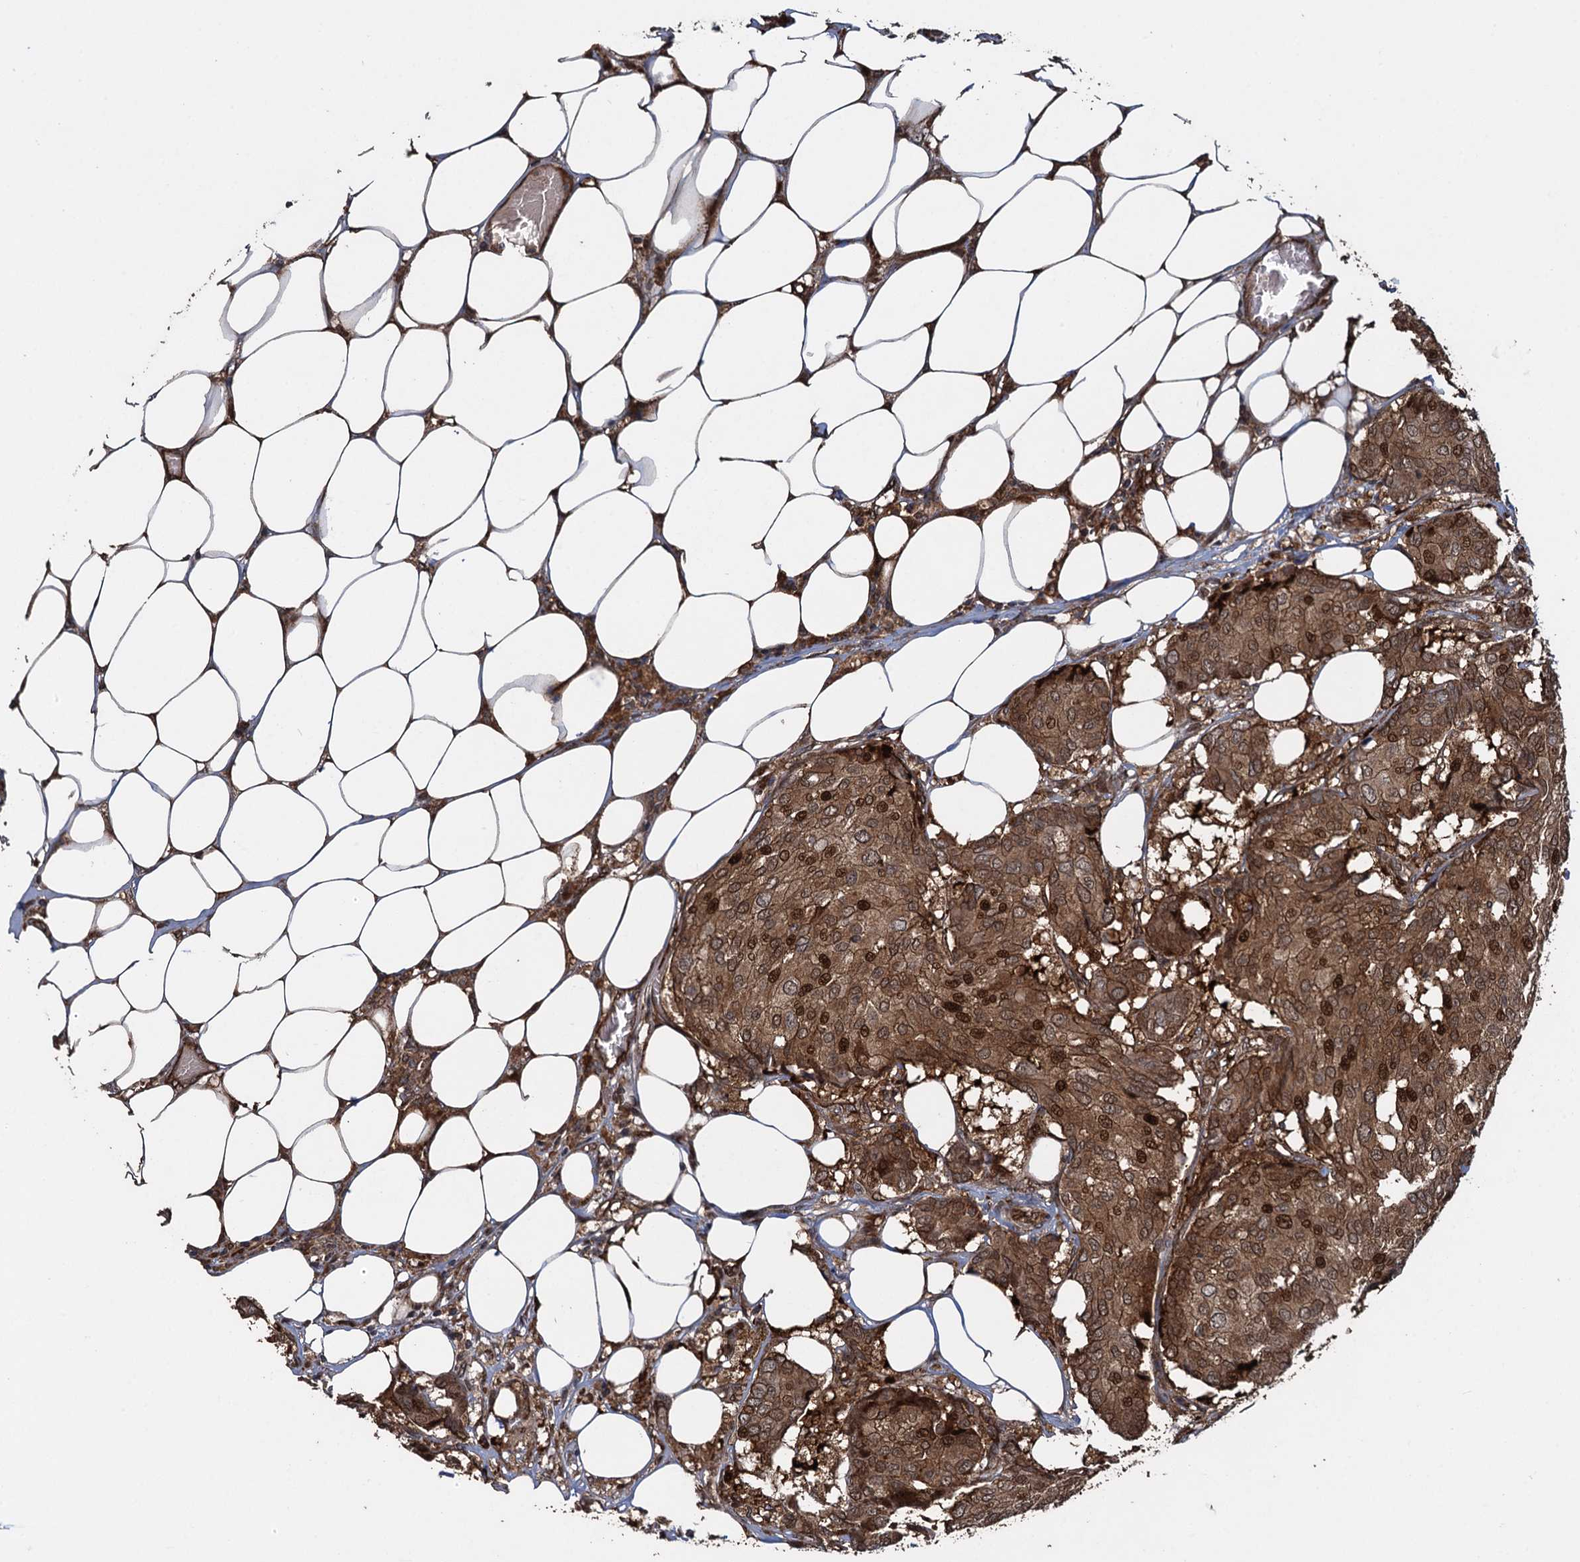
{"staining": {"intensity": "moderate", "quantity": ">75%", "location": "cytoplasmic/membranous,nuclear"}, "tissue": "breast cancer", "cell_type": "Tumor cells", "image_type": "cancer", "snomed": [{"axis": "morphology", "description": "Duct carcinoma"}, {"axis": "topography", "description": "Breast"}], "caption": "IHC image of human breast cancer (infiltrating ductal carcinoma) stained for a protein (brown), which demonstrates medium levels of moderate cytoplasmic/membranous and nuclear expression in approximately >75% of tumor cells.", "gene": "RHOBTB1", "patient": {"sex": "female", "age": 75}}